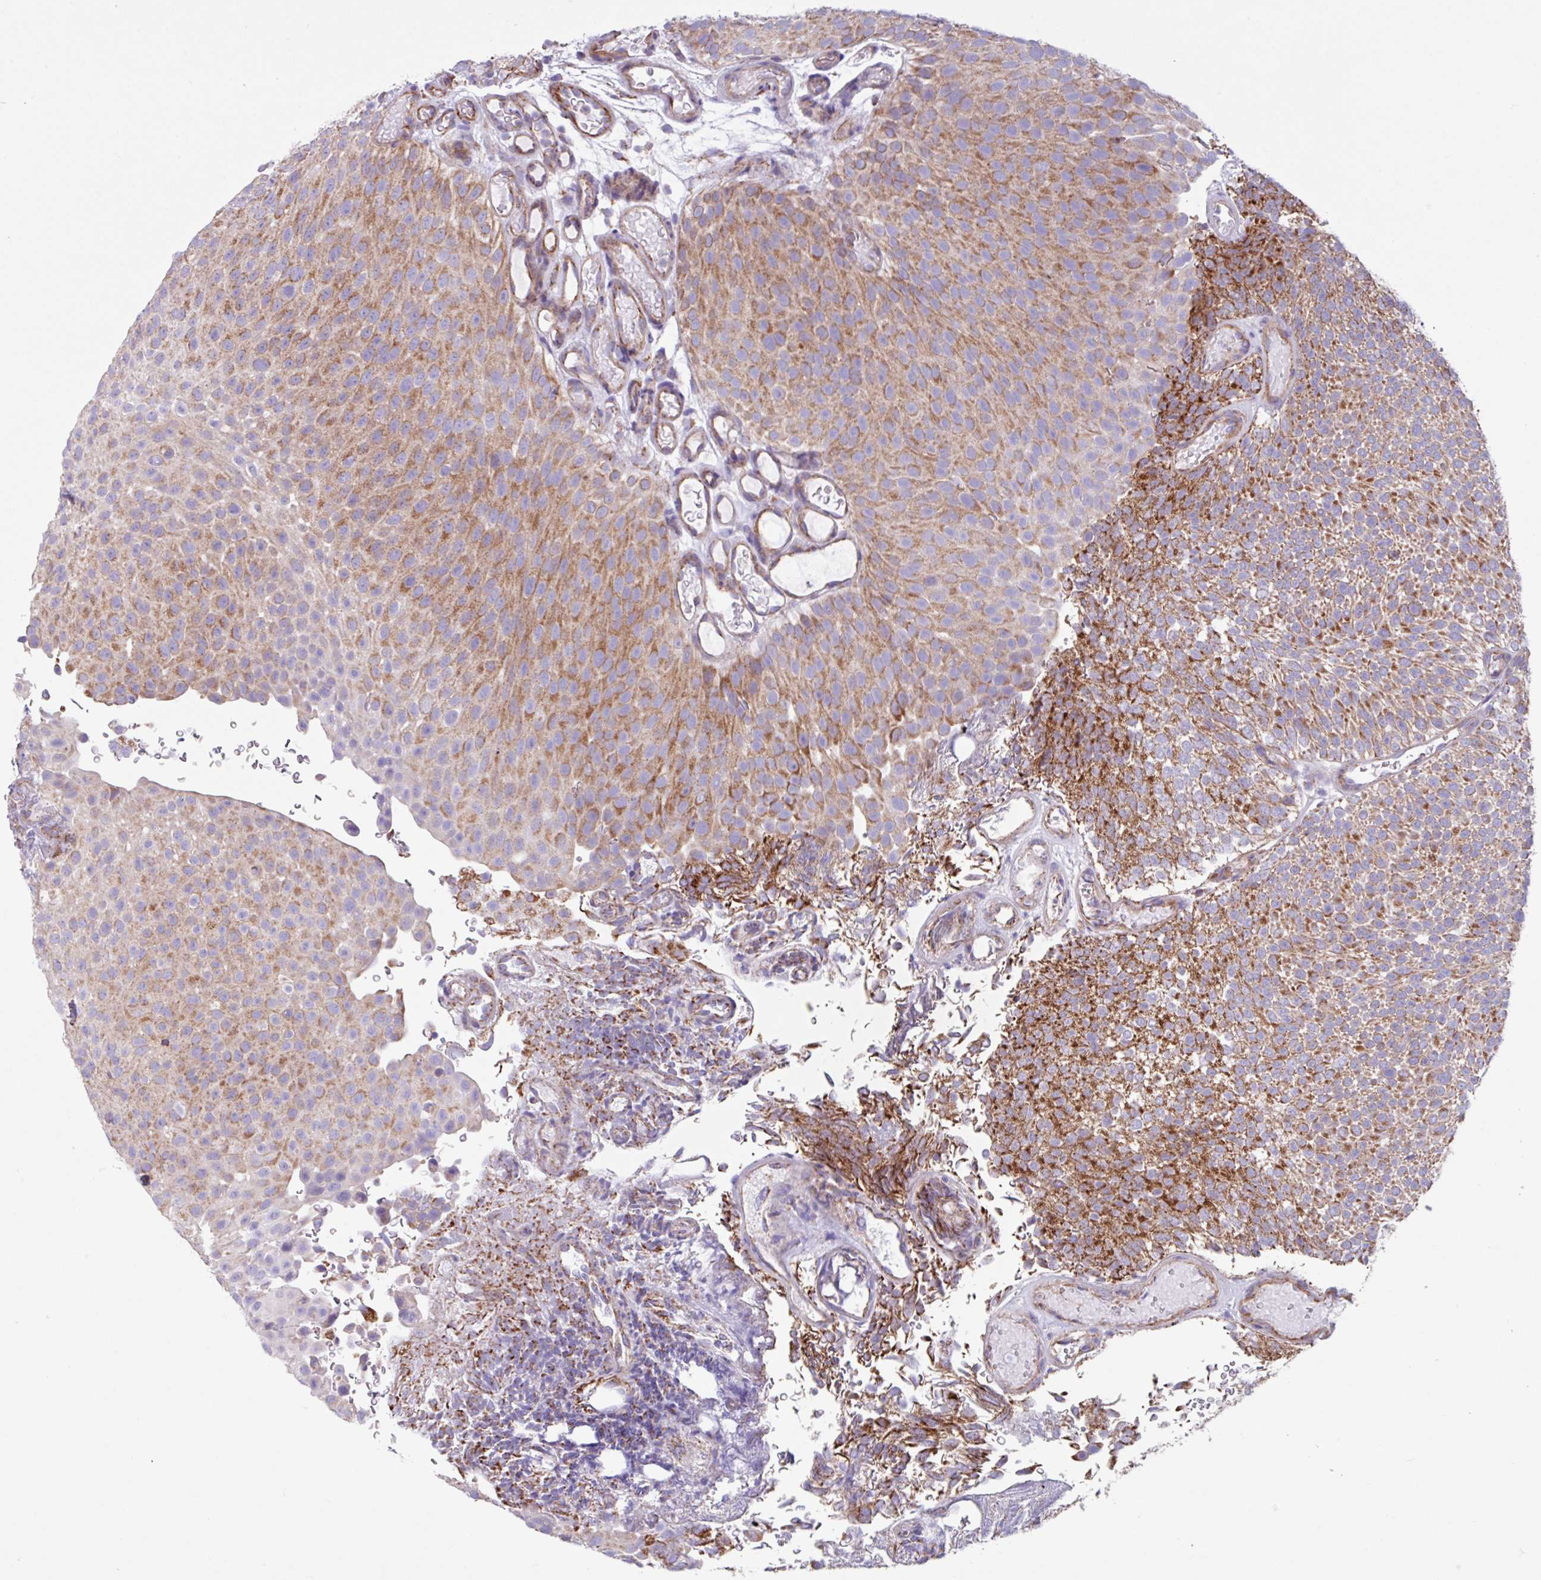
{"staining": {"intensity": "moderate", "quantity": ">75%", "location": "cytoplasmic/membranous"}, "tissue": "urothelial cancer", "cell_type": "Tumor cells", "image_type": "cancer", "snomed": [{"axis": "morphology", "description": "Urothelial carcinoma, Low grade"}, {"axis": "topography", "description": "Urinary bladder"}], "caption": "A brown stain shows moderate cytoplasmic/membranous positivity of a protein in urothelial cancer tumor cells.", "gene": "OTULIN", "patient": {"sex": "male", "age": 78}}